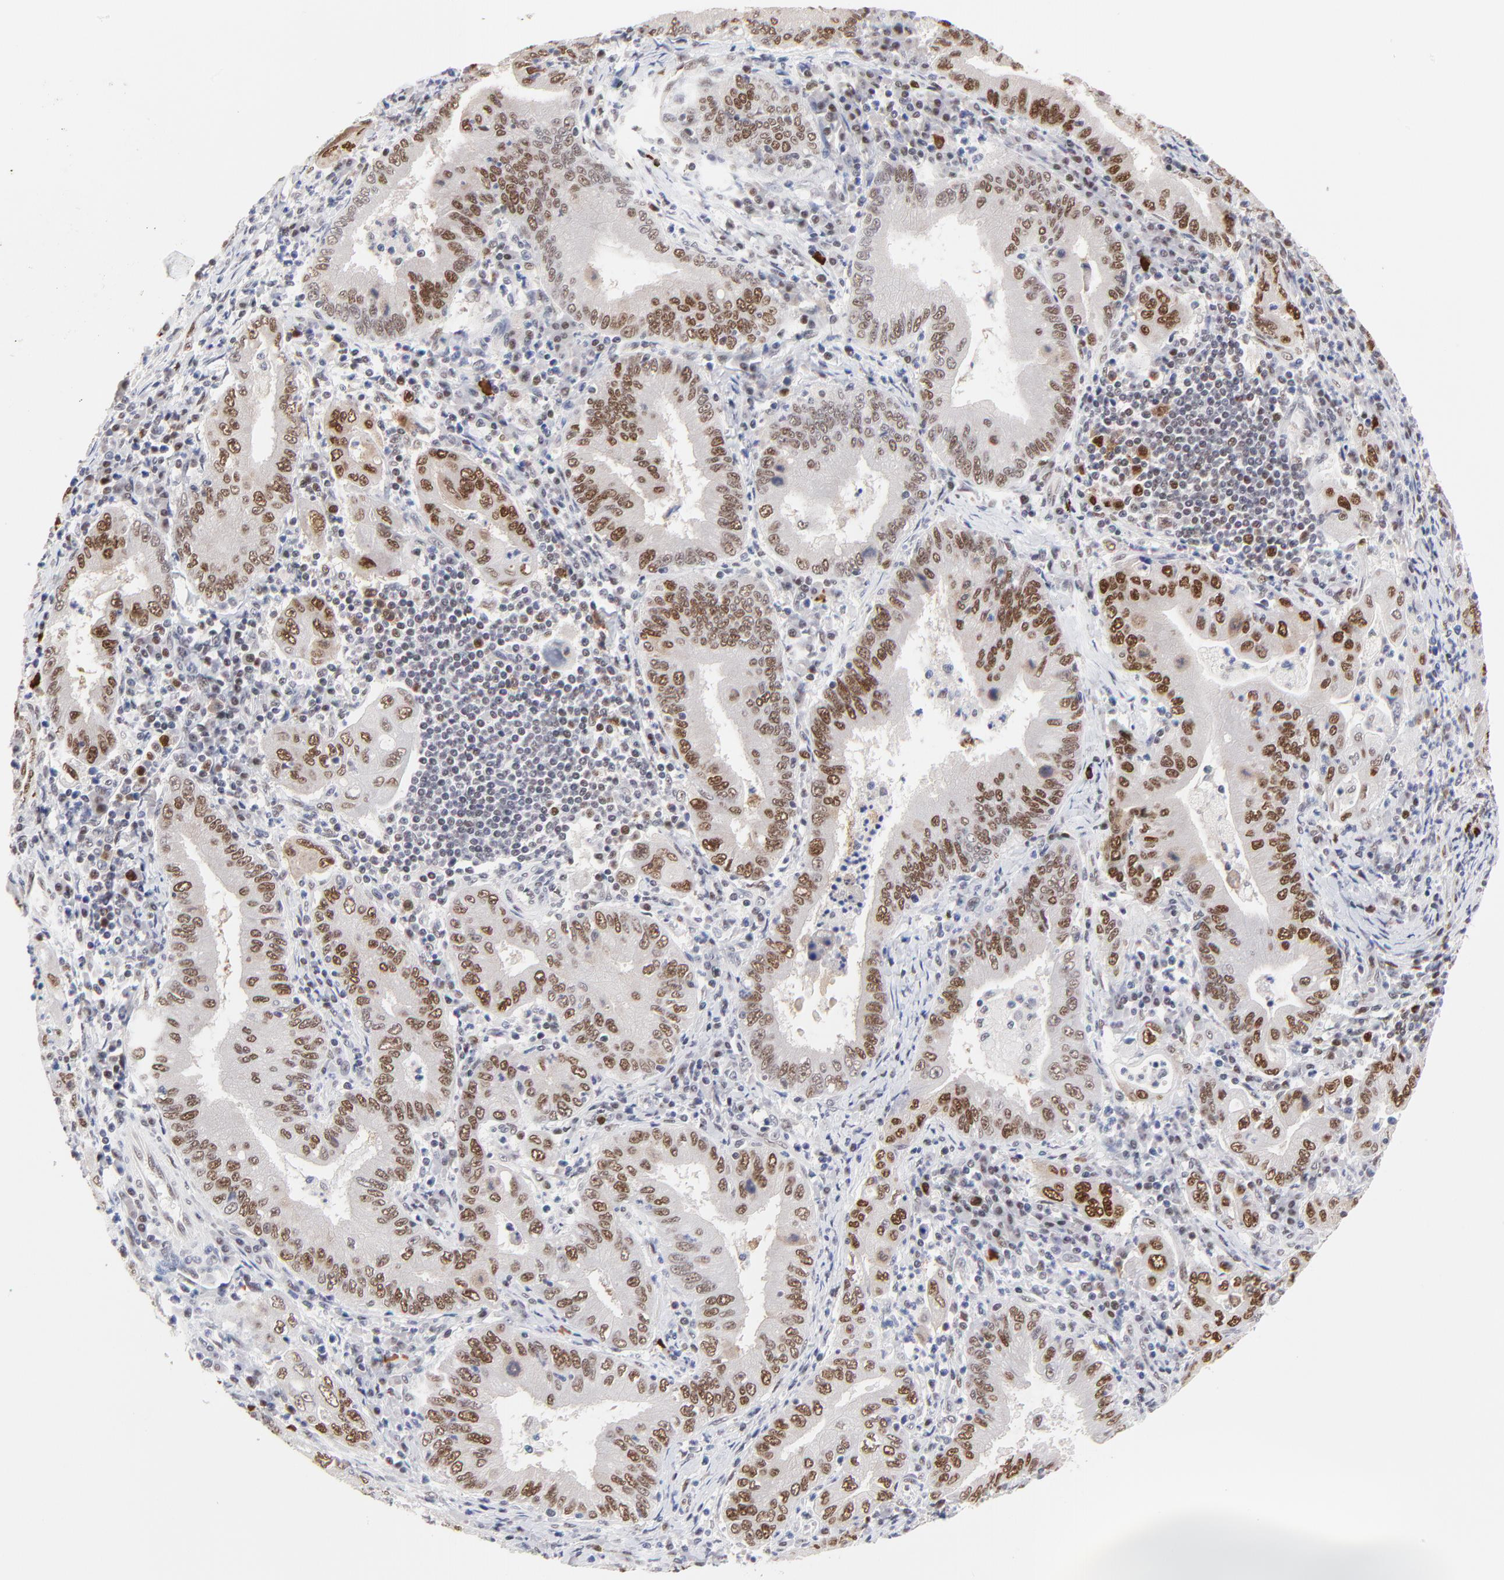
{"staining": {"intensity": "moderate", "quantity": ">75%", "location": "nuclear"}, "tissue": "stomach cancer", "cell_type": "Tumor cells", "image_type": "cancer", "snomed": [{"axis": "morphology", "description": "Normal tissue, NOS"}, {"axis": "morphology", "description": "Adenocarcinoma, NOS"}, {"axis": "topography", "description": "Esophagus"}, {"axis": "topography", "description": "Stomach, upper"}, {"axis": "topography", "description": "Peripheral nerve tissue"}], "caption": "Moderate nuclear positivity is seen in approximately >75% of tumor cells in stomach cancer (adenocarcinoma).", "gene": "OGFOD1", "patient": {"sex": "male", "age": 62}}